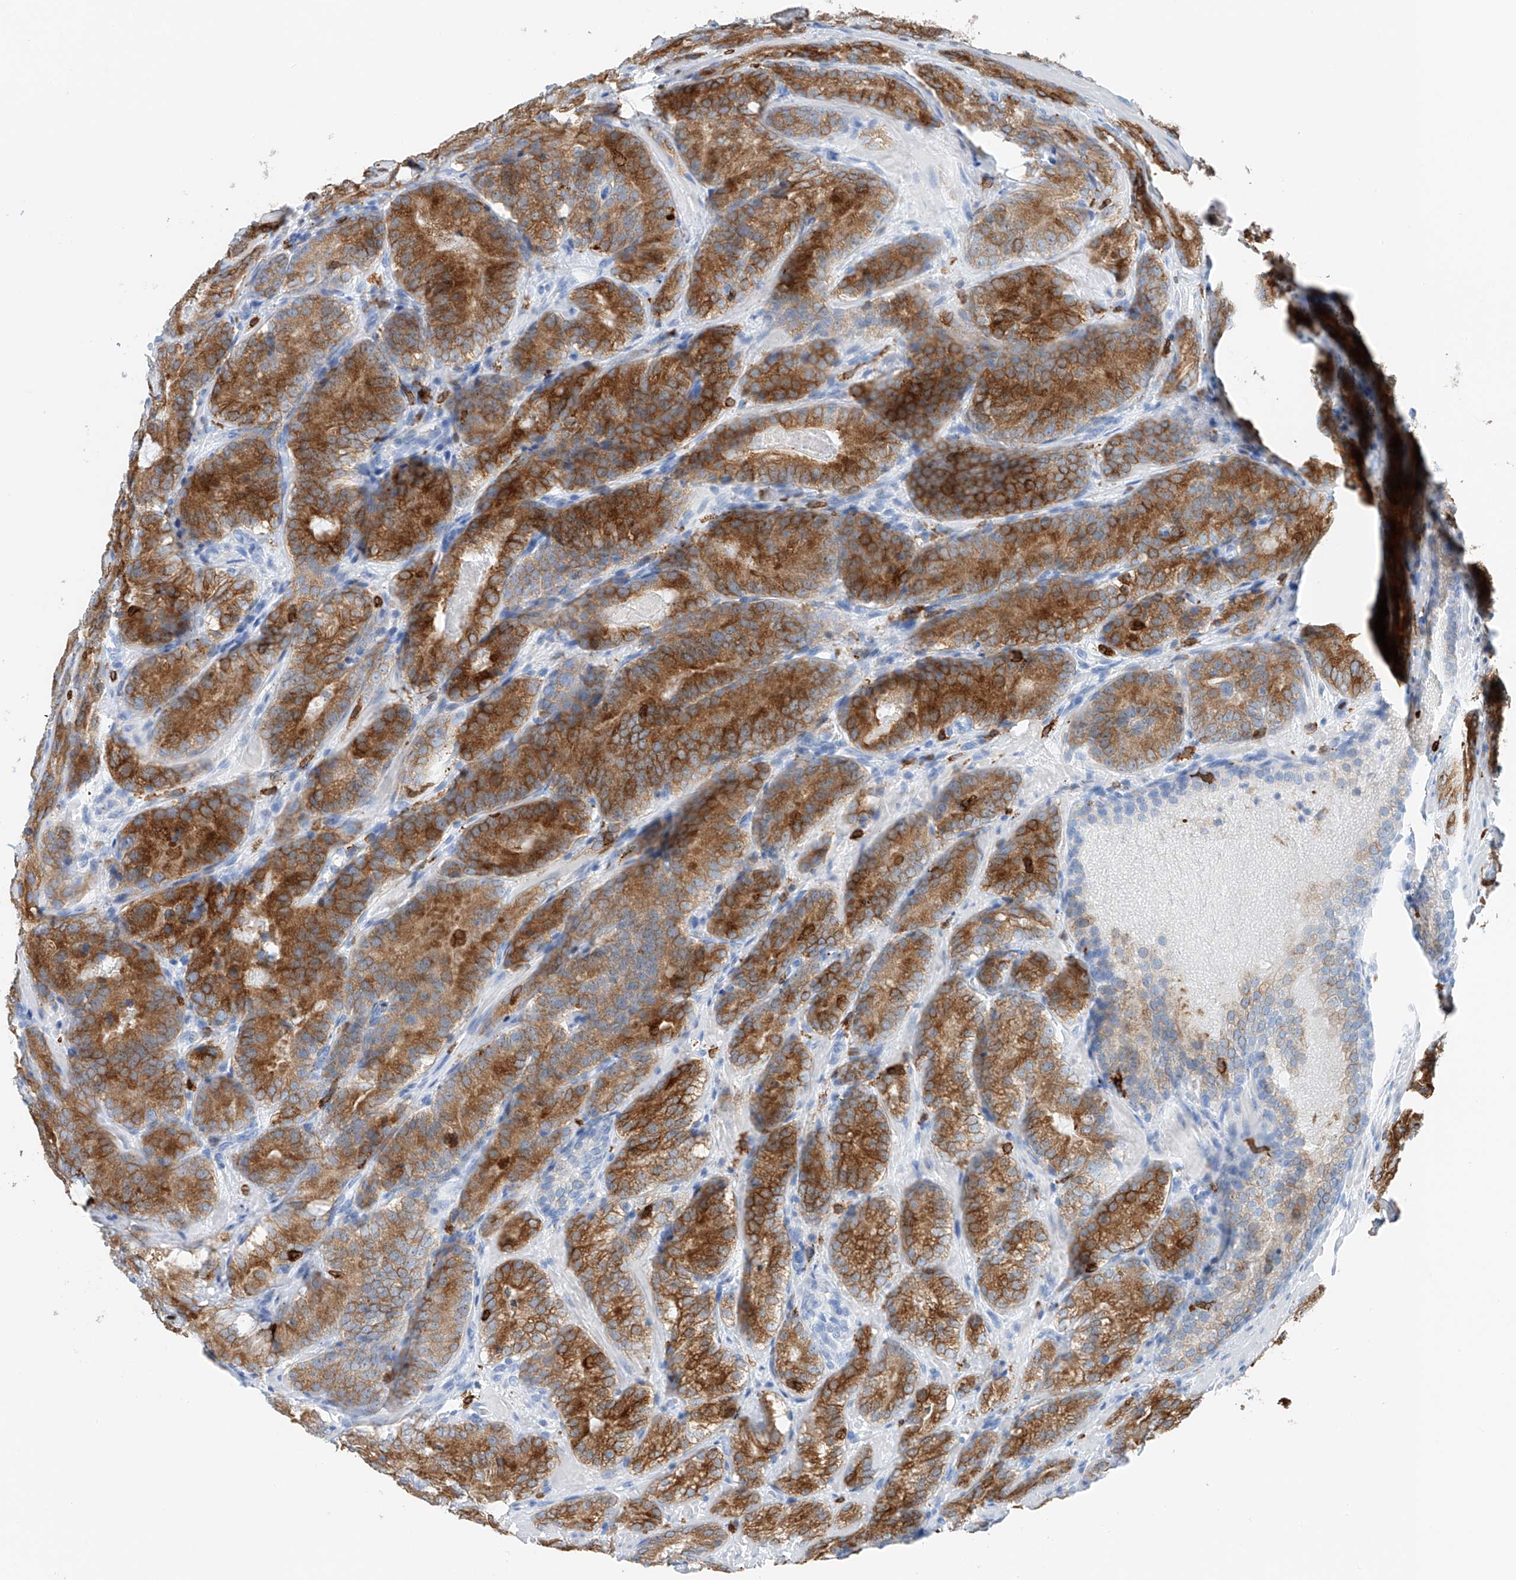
{"staining": {"intensity": "moderate", "quantity": ">75%", "location": "cytoplasmic/membranous"}, "tissue": "prostate cancer", "cell_type": "Tumor cells", "image_type": "cancer", "snomed": [{"axis": "morphology", "description": "Adenocarcinoma, High grade"}, {"axis": "topography", "description": "Prostate"}], "caption": "Prostate high-grade adenocarcinoma stained with DAB (3,3'-diaminobenzidine) IHC displays medium levels of moderate cytoplasmic/membranous staining in approximately >75% of tumor cells. The protein of interest is shown in brown color, while the nuclei are stained blue.", "gene": "TBXAS1", "patient": {"sex": "male", "age": 57}}